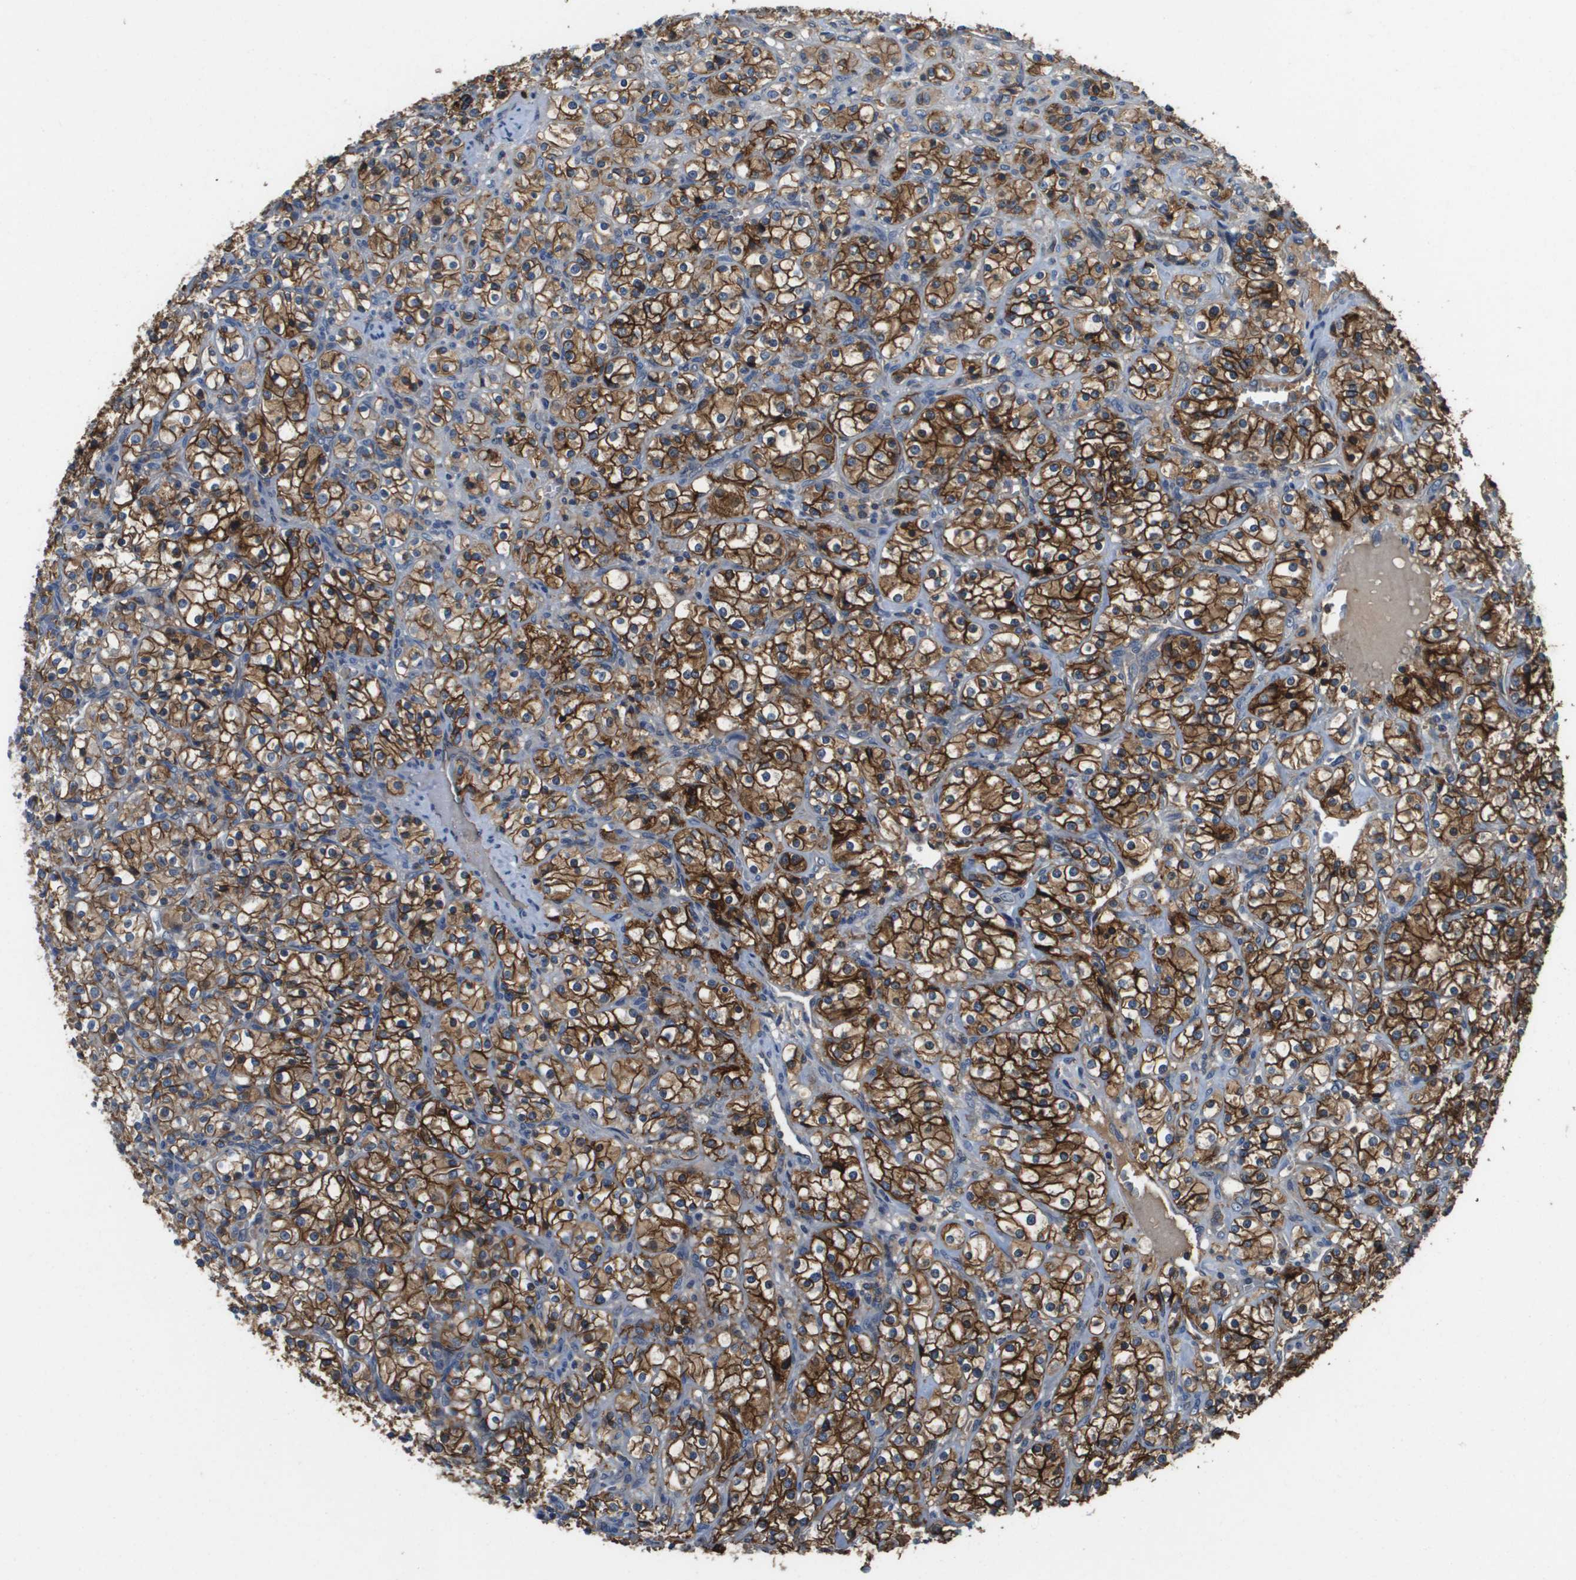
{"staining": {"intensity": "strong", "quantity": ">75%", "location": "cytoplasmic/membranous"}, "tissue": "renal cancer", "cell_type": "Tumor cells", "image_type": "cancer", "snomed": [{"axis": "morphology", "description": "Adenocarcinoma, NOS"}, {"axis": "topography", "description": "Kidney"}], "caption": "Strong cytoplasmic/membranous positivity is appreciated in approximately >75% of tumor cells in renal cancer.", "gene": "SLC16A3", "patient": {"sex": "male", "age": 77}}